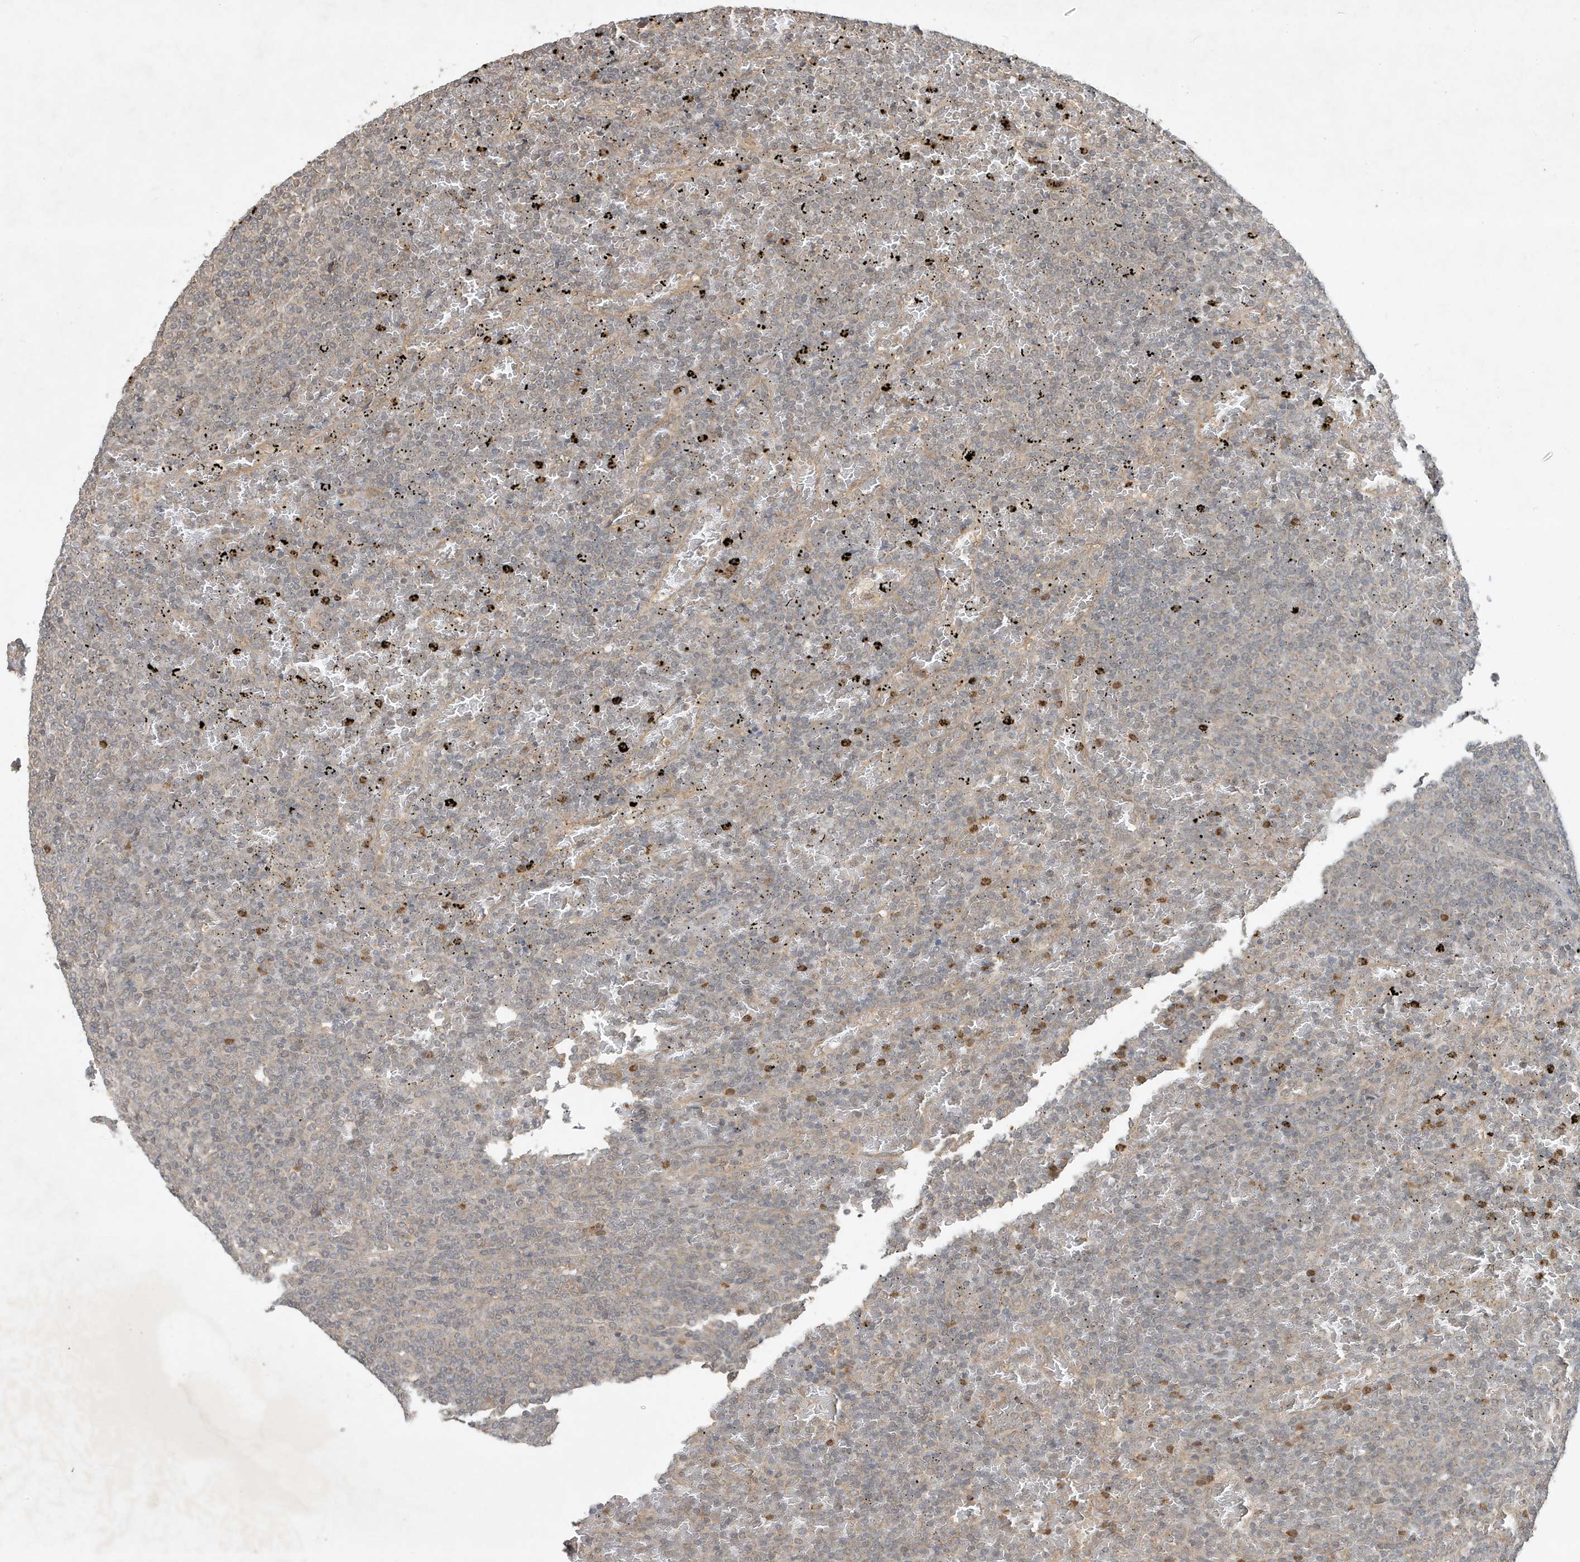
{"staining": {"intensity": "negative", "quantity": "none", "location": "none"}, "tissue": "lymphoma", "cell_type": "Tumor cells", "image_type": "cancer", "snomed": [{"axis": "morphology", "description": "Malignant lymphoma, non-Hodgkin's type, Low grade"}, {"axis": "topography", "description": "Spleen"}], "caption": "Malignant lymphoma, non-Hodgkin's type (low-grade) was stained to show a protein in brown. There is no significant expression in tumor cells. Nuclei are stained in blue.", "gene": "ABCB9", "patient": {"sex": "female", "age": 77}}